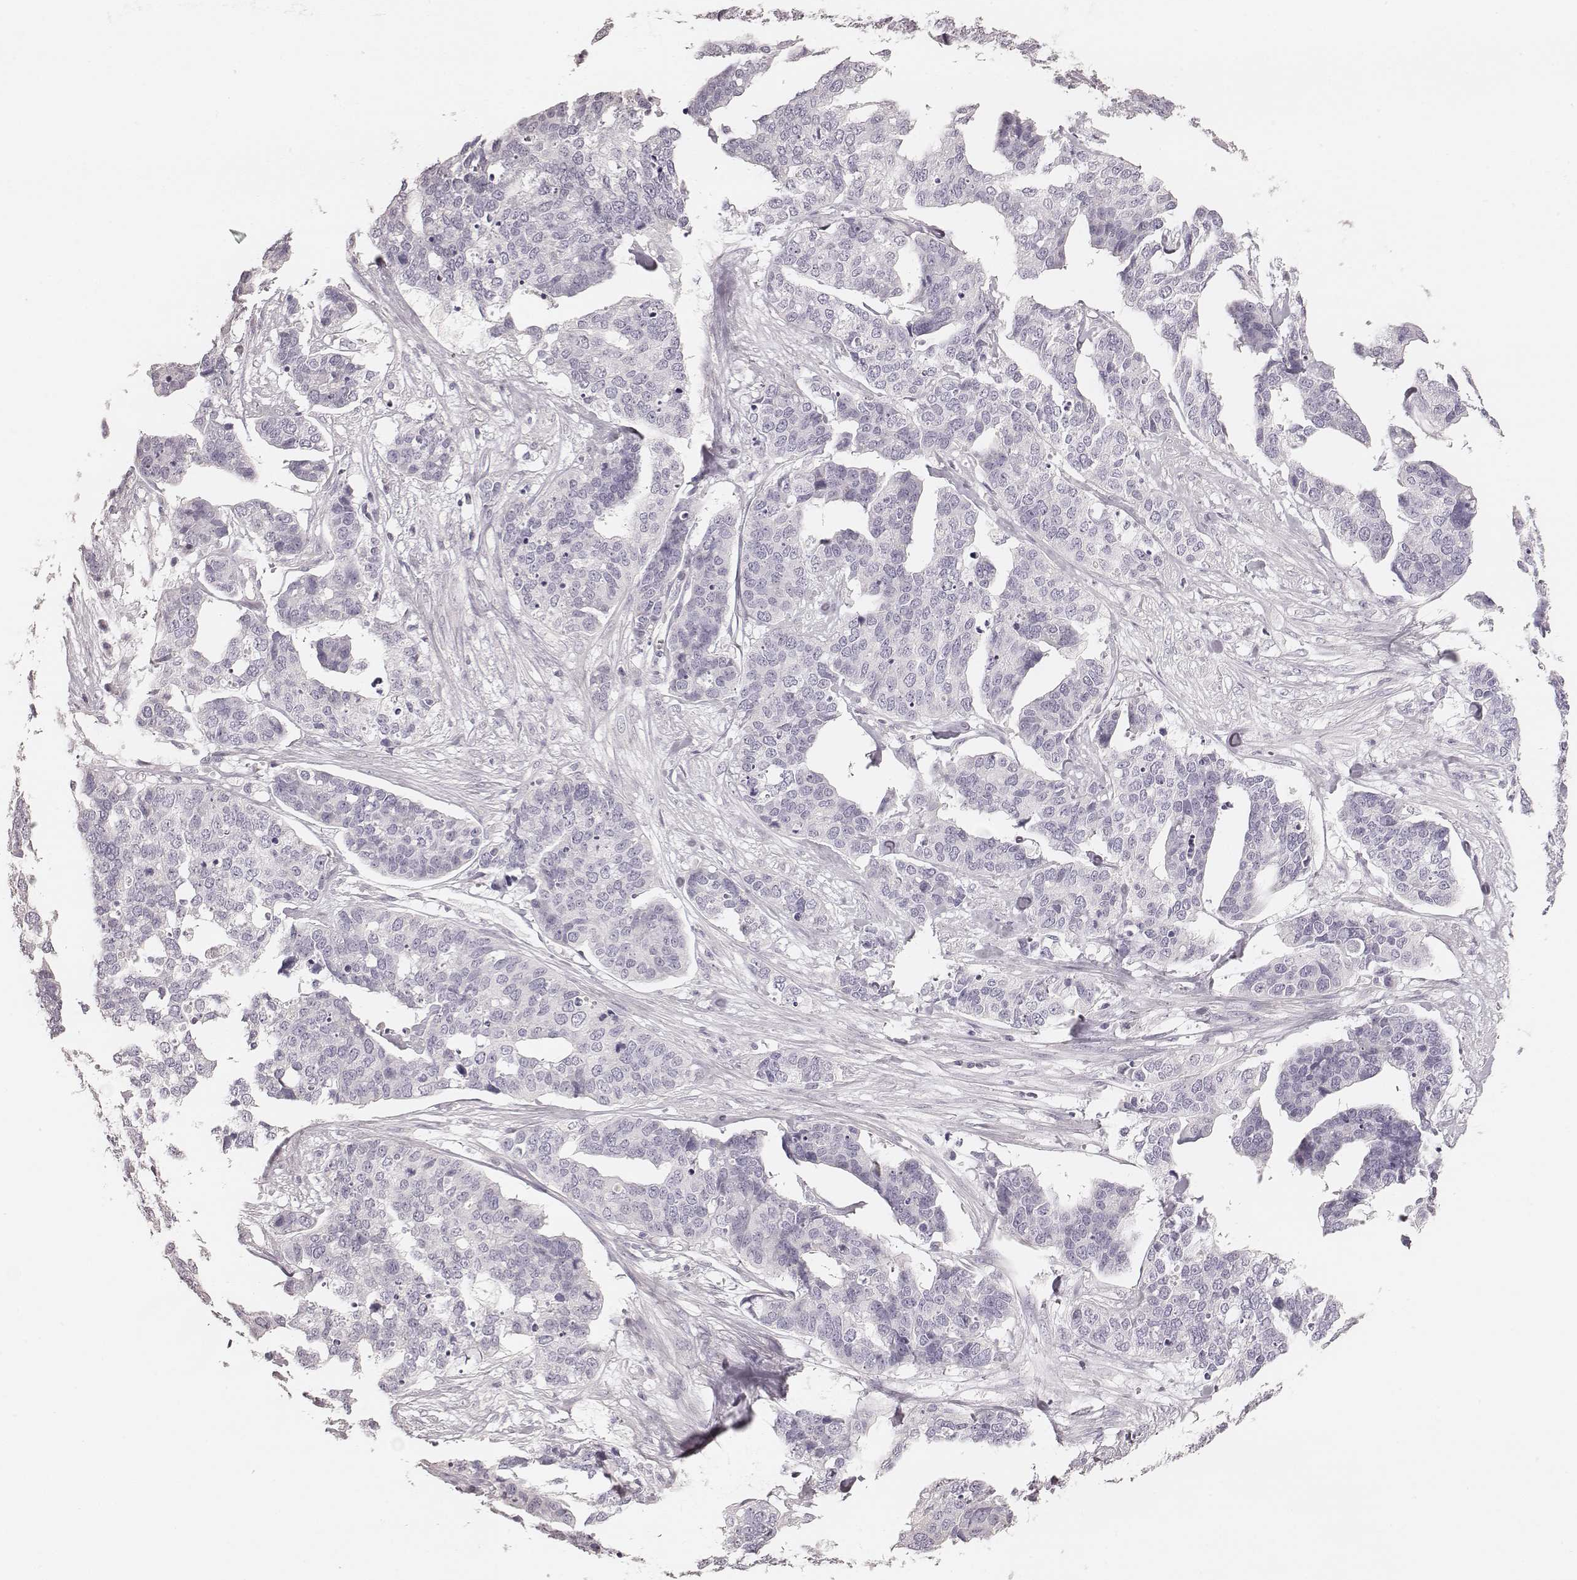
{"staining": {"intensity": "negative", "quantity": "none", "location": "none"}, "tissue": "ovarian cancer", "cell_type": "Tumor cells", "image_type": "cancer", "snomed": [{"axis": "morphology", "description": "Carcinoma, endometroid"}, {"axis": "topography", "description": "Ovary"}], "caption": "Immunohistochemistry of ovarian cancer (endometroid carcinoma) reveals no positivity in tumor cells. (Immunohistochemistry, brightfield microscopy, high magnification).", "gene": "ZP4", "patient": {"sex": "female", "age": 65}}